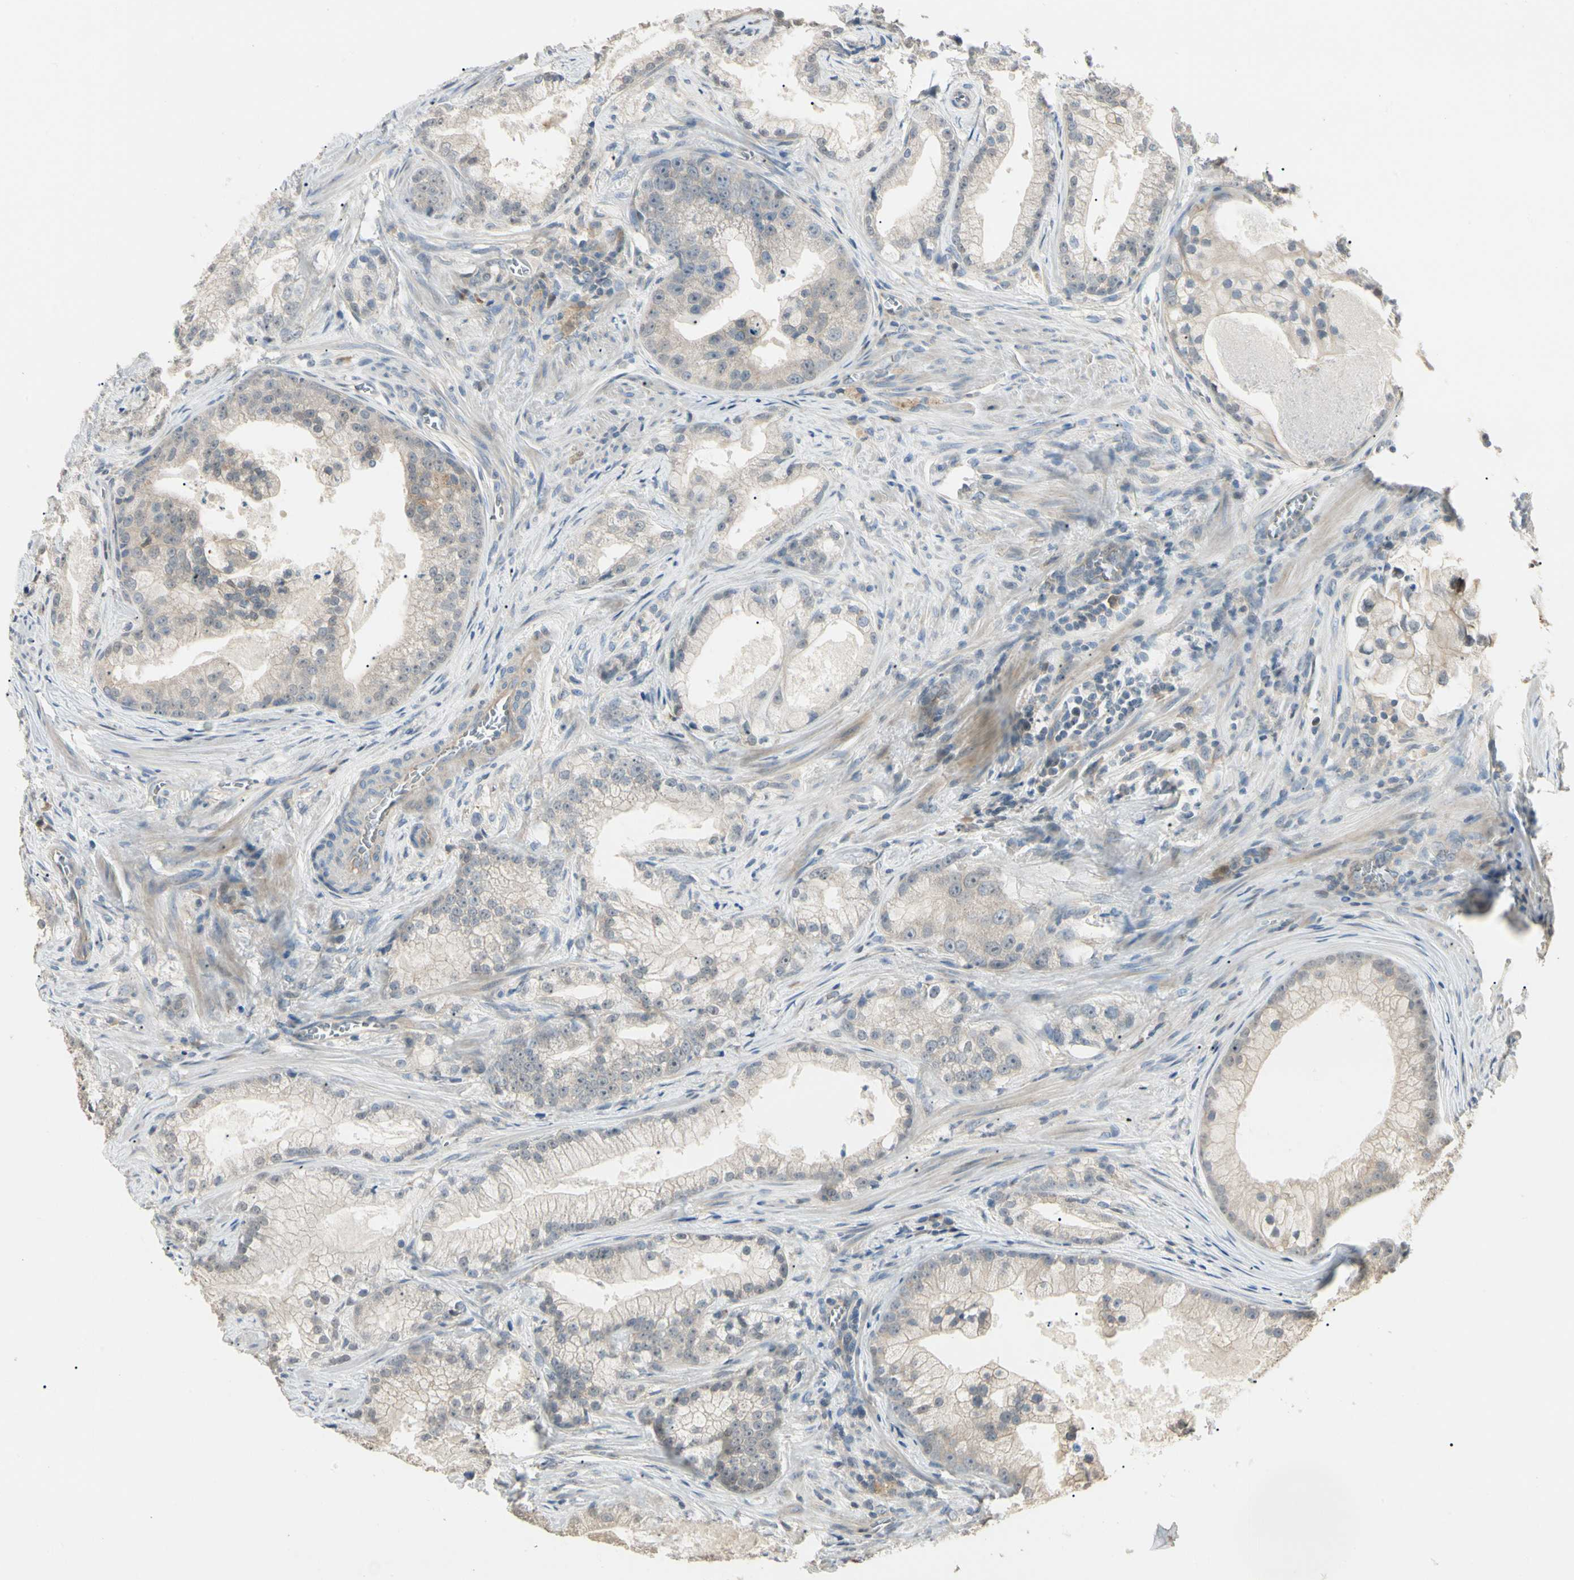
{"staining": {"intensity": "weak", "quantity": "<25%", "location": "cytoplasmic/membranous,nuclear"}, "tissue": "prostate cancer", "cell_type": "Tumor cells", "image_type": "cancer", "snomed": [{"axis": "morphology", "description": "Adenocarcinoma, Low grade"}, {"axis": "topography", "description": "Prostate"}], "caption": "Human prostate cancer stained for a protein using immunohistochemistry displays no staining in tumor cells.", "gene": "P3H2", "patient": {"sex": "male", "age": 59}}